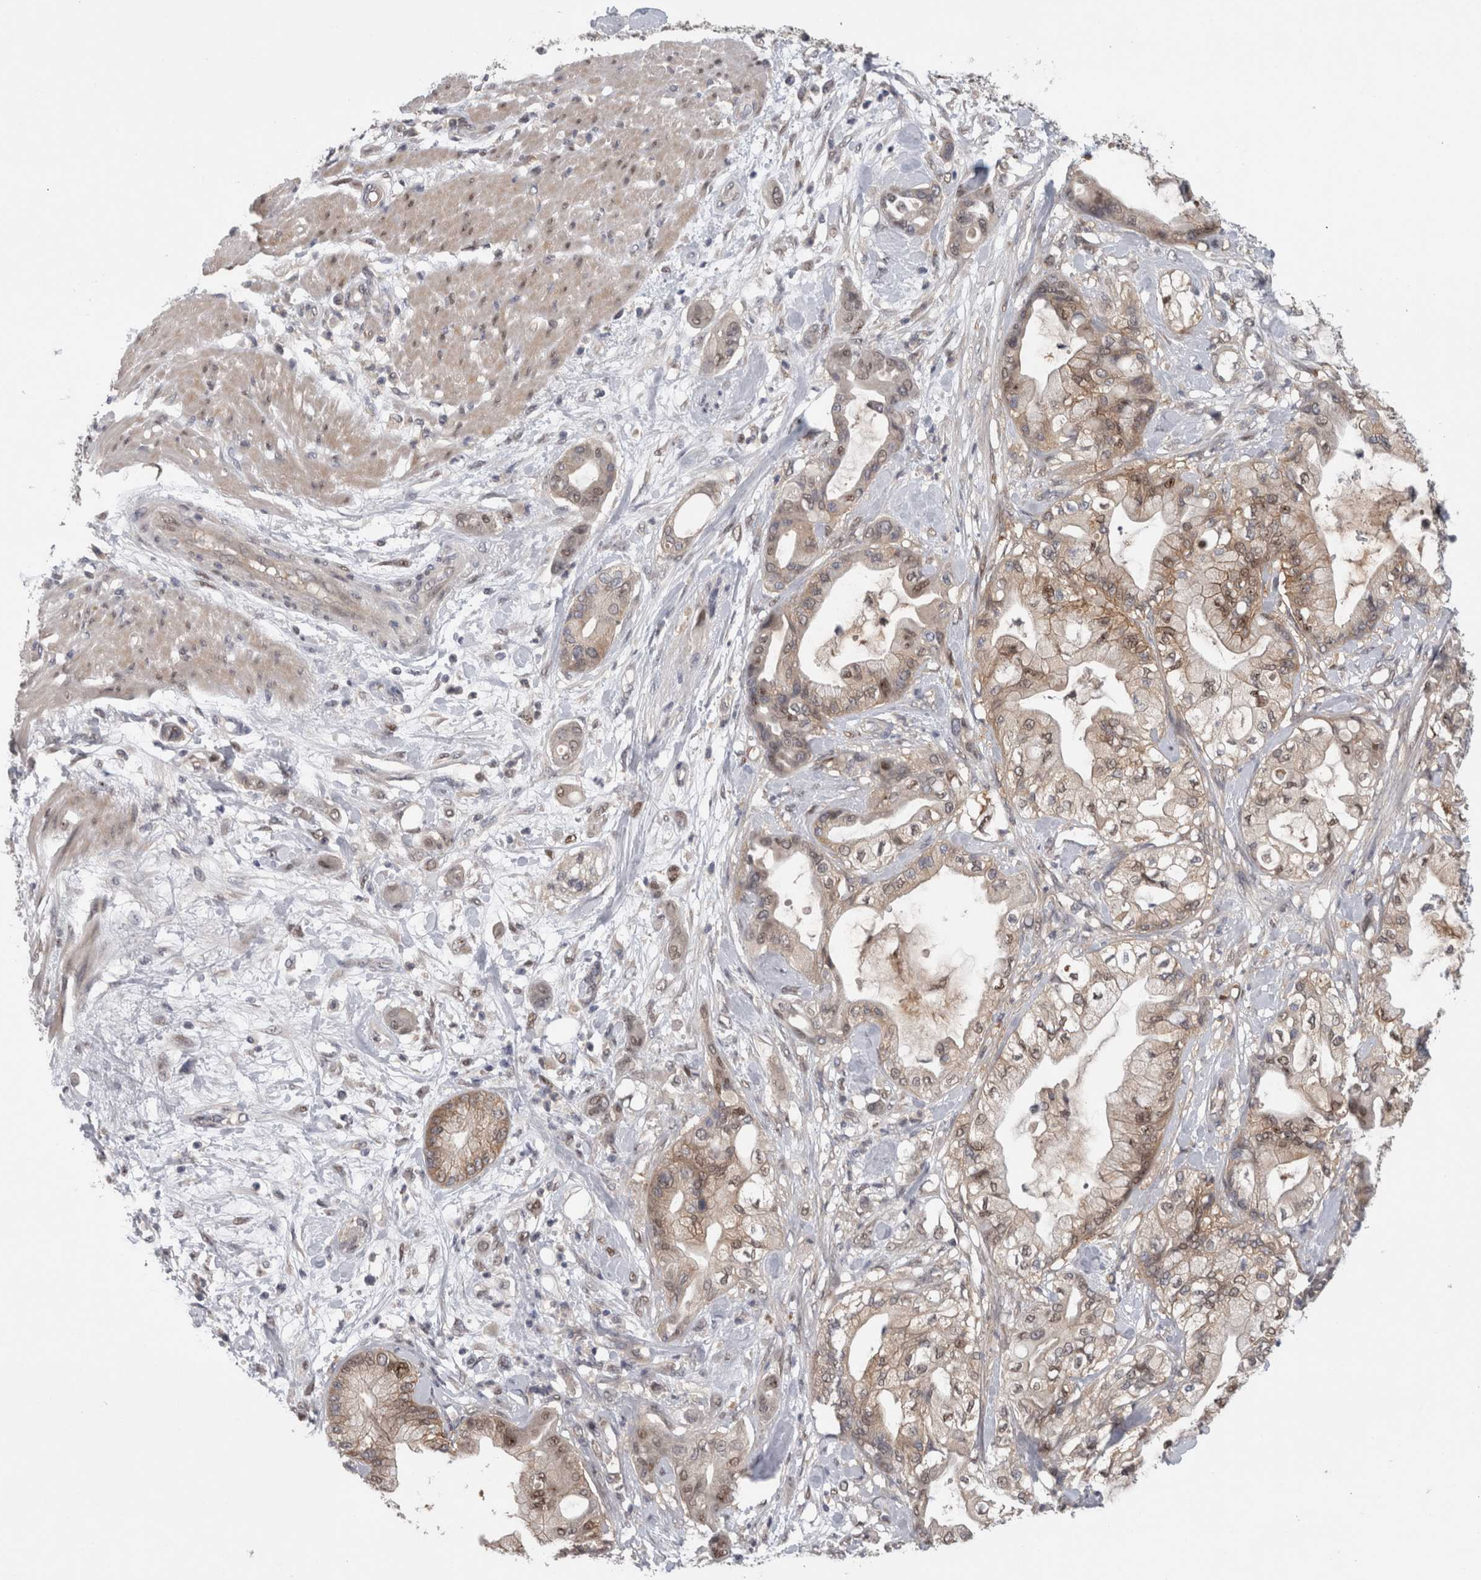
{"staining": {"intensity": "moderate", "quantity": "25%-75%", "location": "nuclear"}, "tissue": "pancreatic cancer", "cell_type": "Tumor cells", "image_type": "cancer", "snomed": [{"axis": "morphology", "description": "Adenocarcinoma, NOS"}, {"axis": "morphology", "description": "Adenocarcinoma, metastatic, NOS"}, {"axis": "topography", "description": "Lymph node"}, {"axis": "topography", "description": "Pancreas"}, {"axis": "topography", "description": "Duodenum"}], "caption": "This histopathology image exhibits immunohistochemistry (IHC) staining of pancreatic adenocarcinoma, with medium moderate nuclear staining in about 25%-75% of tumor cells.", "gene": "PIGP", "patient": {"sex": "female", "age": 64}}